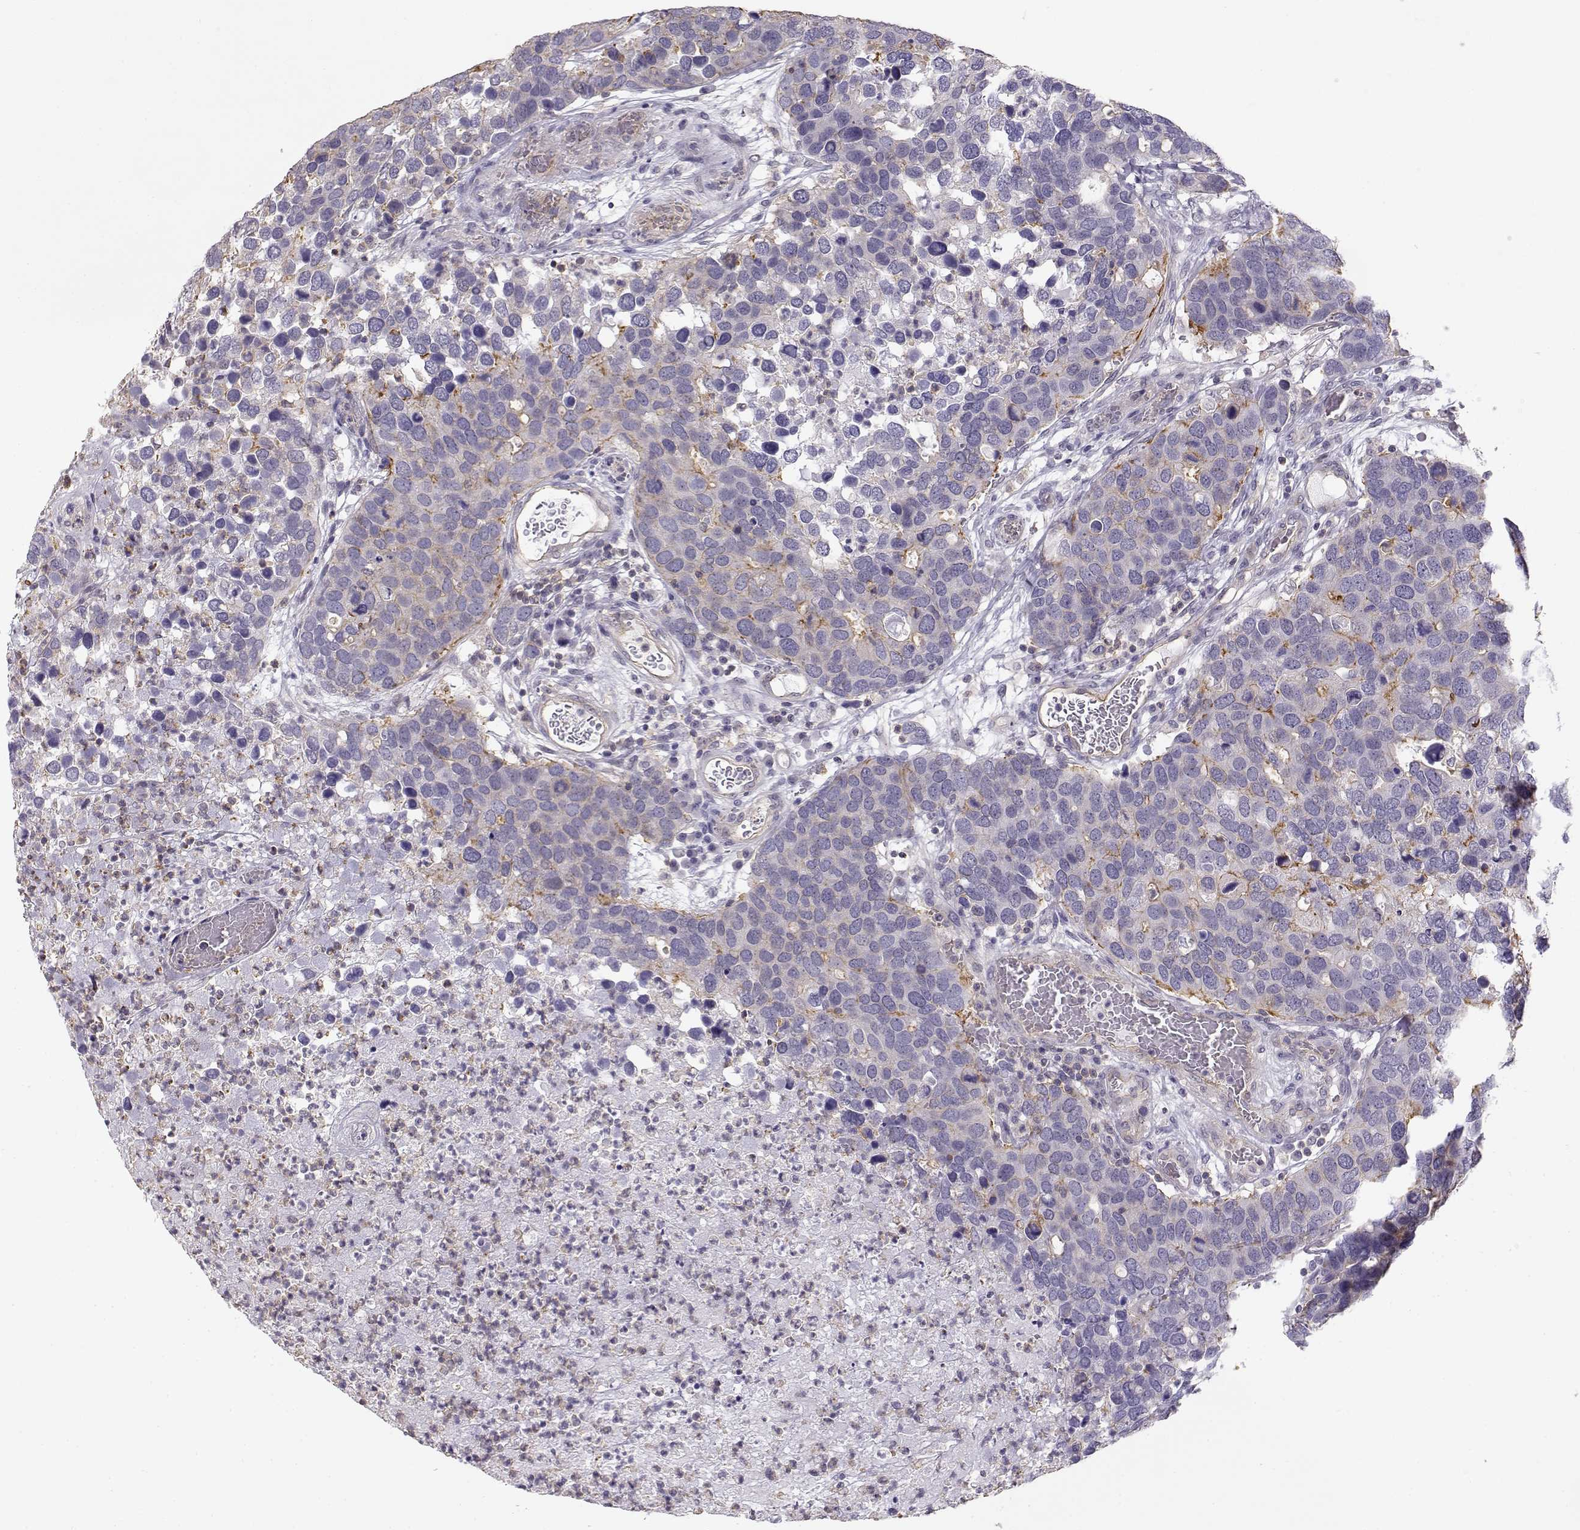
{"staining": {"intensity": "moderate", "quantity": "<25%", "location": "cytoplasmic/membranous"}, "tissue": "breast cancer", "cell_type": "Tumor cells", "image_type": "cancer", "snomed": [{"axis": "morphology", "description": "Duct carcinoma"}, {"axis": "topography", "description": "Breast"}], "caption": "An image showing moderate cytoplasmic/membranous staining in approximately <25% of tumor cells in breast invasive ductal carcinoma, as visualized by brown immunohistochemical staining.", "gene": "DAPL1", "patient": {"sex": "female", "age": 83}}